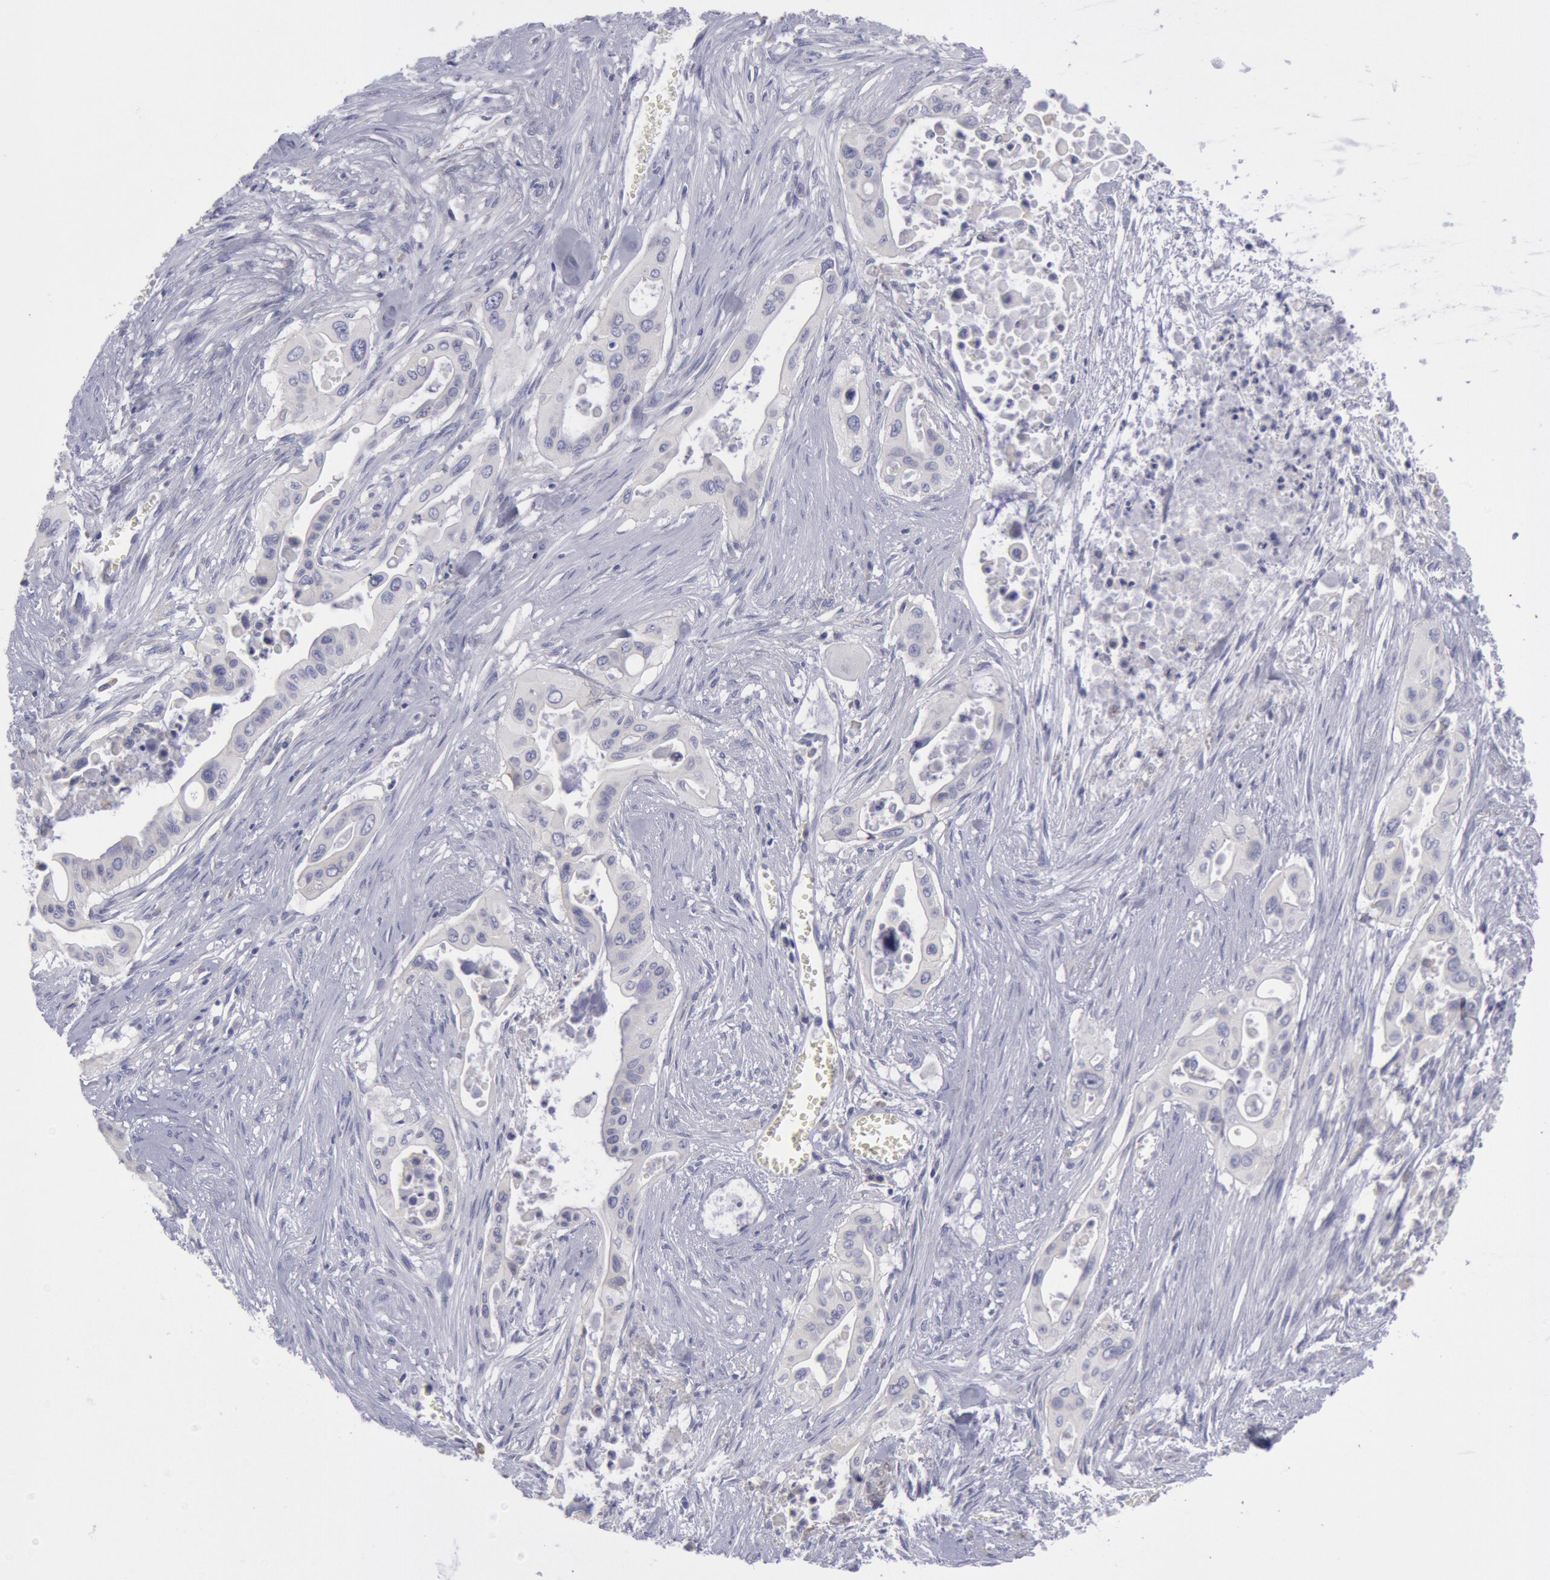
{"staining": {"intensity": "negative", "quantity": "none", "location": "none"}, "tissue": "pancreatic cancer", "cell_type": "Tumor cells", "image_type": "cancer", "snomed": [{"axis": "morphology", "description": "Adenocarcinoma, NOS"}, {"axis": "topography", "description": "Pancreas"}], "caption": "Tumor cells are negative for protein expression in human pancreatic cancer (adenocarcinoma). (Brightfield microscopy of DAB immunohistochemistry at high magnification).", "gene": "MYH7", "patient": {"sex": "male", "age": 77}}